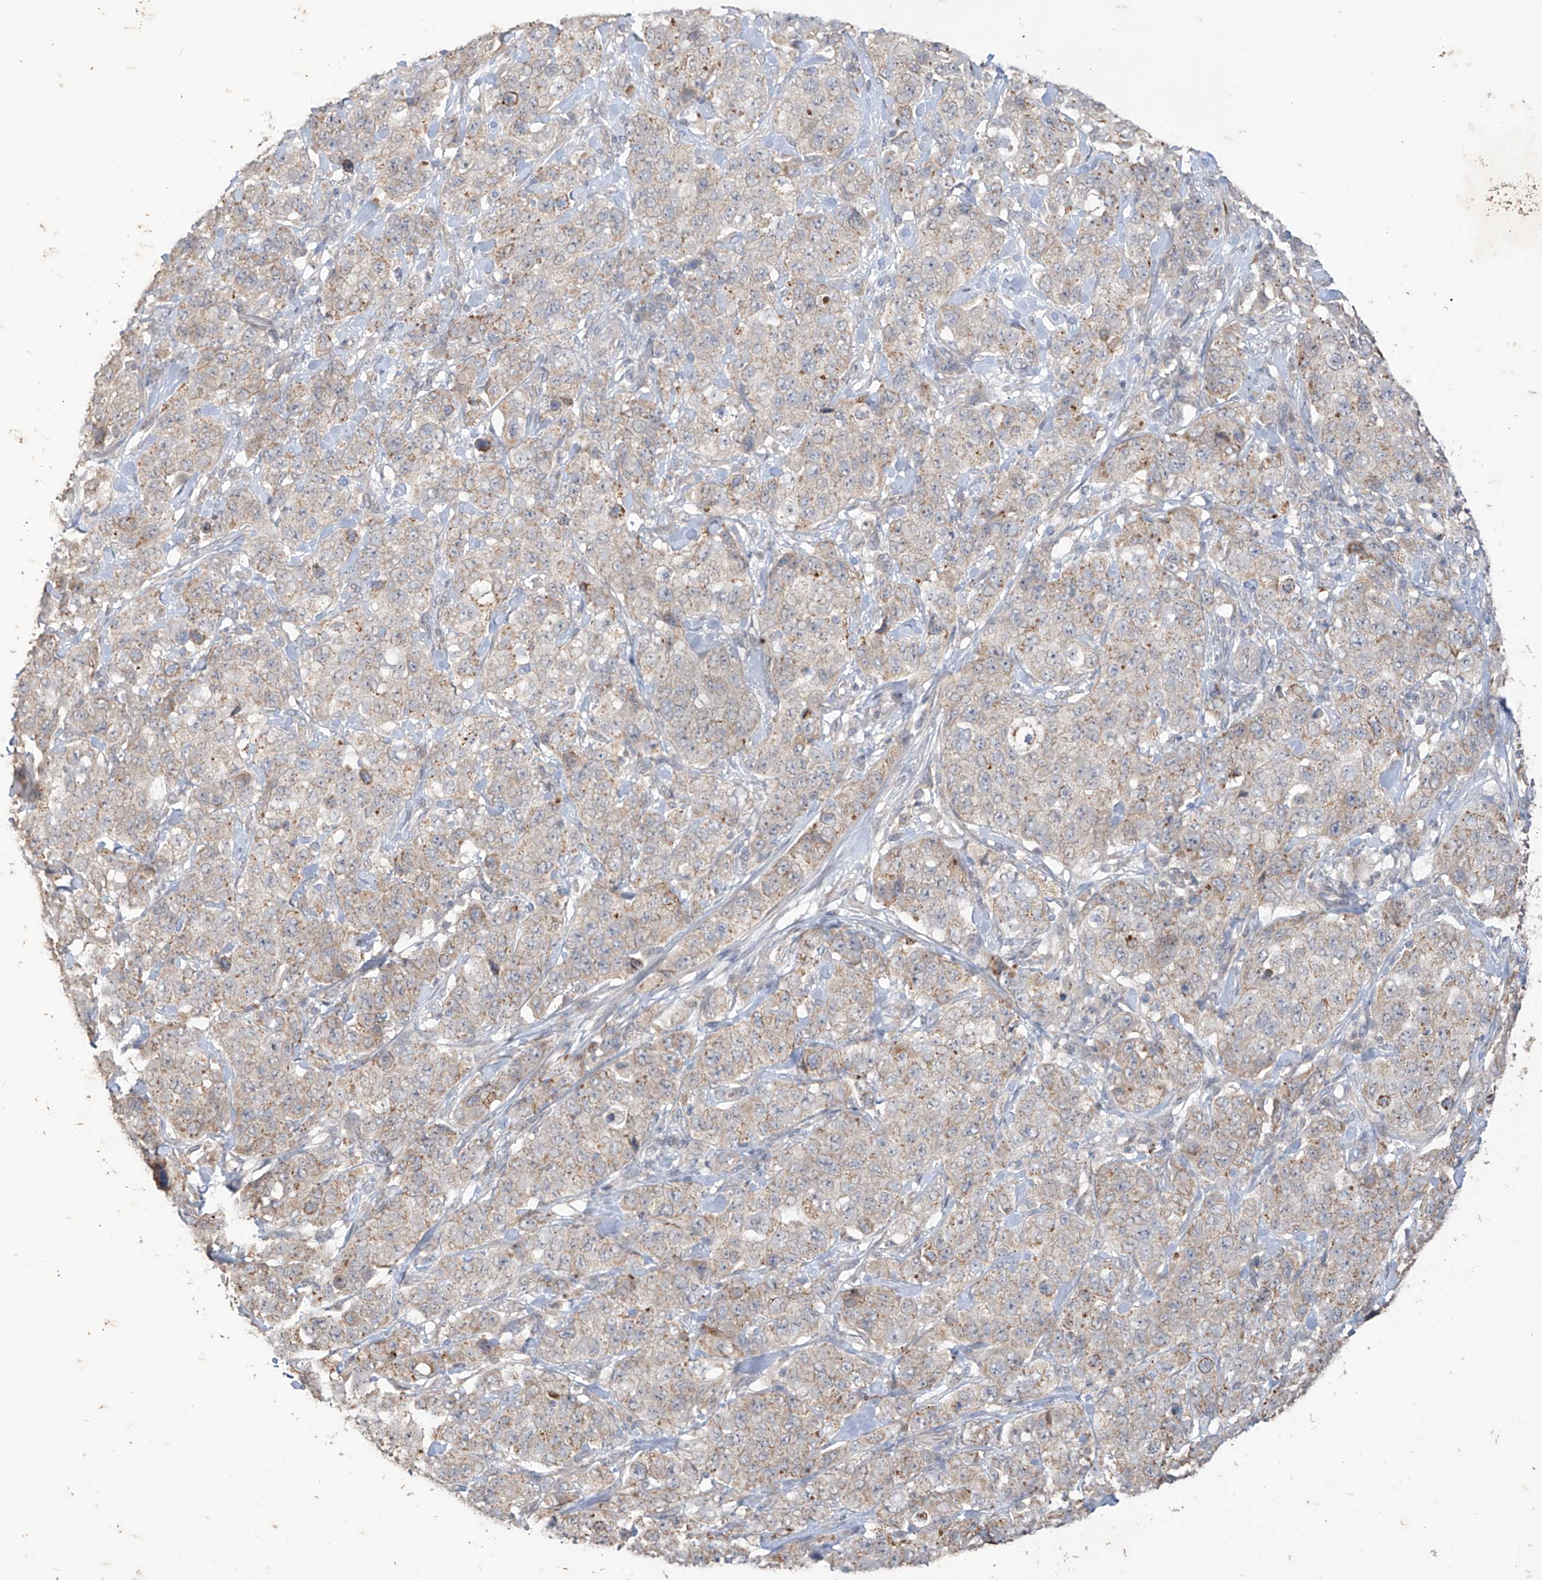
{"staining": {"intensity": "weak", "quantity": "25%-75%", "location": "cytoplasmic/membranous"}, "tissue": "stomach cancer", "cell_type": "Tumor cells", "image_type": "cancer", "snomed": [{"axis": "morphology", "description": "Adenocarcinoma, NOS"}, {"axis": "topography", "description": "Stomach"}], "caption": "Stomach adenocarcinoma was stained to show a protein in brown. There is low levels of weak cytoplasmic/membranous staining in about 25%-75% of tumor cells.", "gene": "MTUS2", "patient": {"sex": "male", "age": 48}}